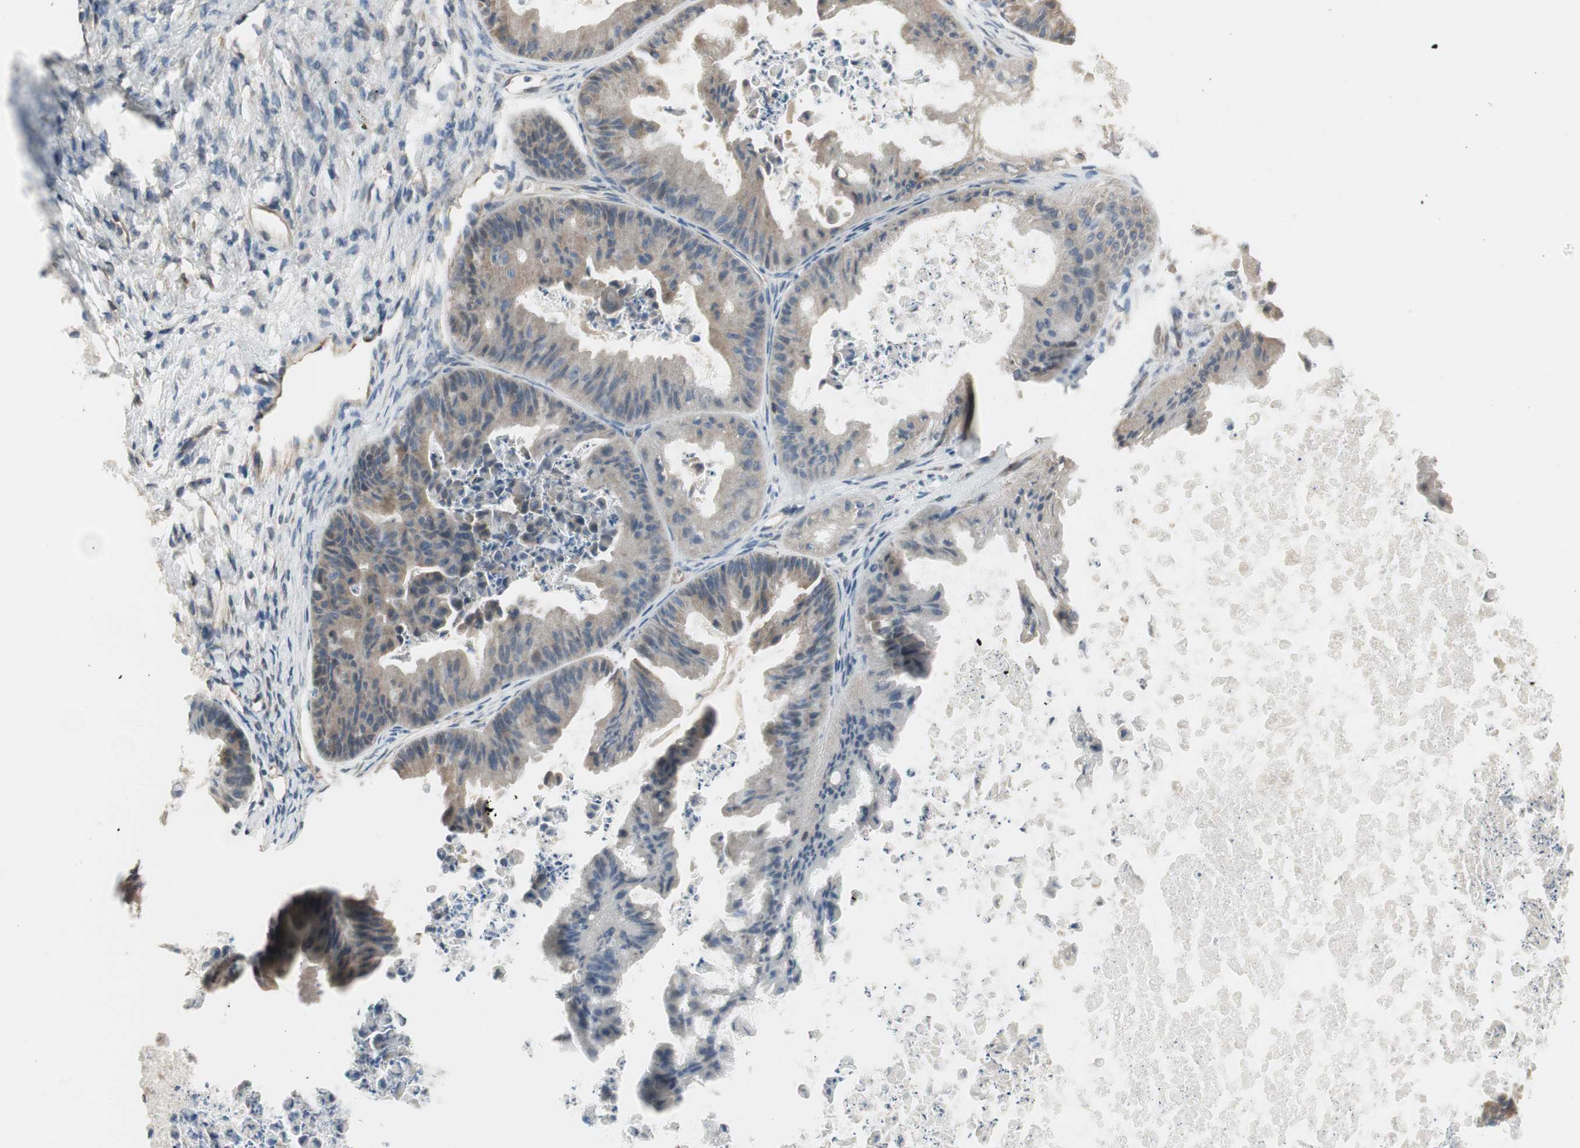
{"staining": {"intensity": "weak", "quantity": ">75%", "location": "cytoplasmic/membranous"}, "tissue": "ovarian cancer", "cell_type": "Tumor cells", "image_type": "cancer", "snomed": [{"axis": "morphology", "description": "Cystadenocarcinoma, mucinous, NOS"}, {"axis": "topography", "description": "Ovary"}], "caption": "Weak cytoplasmic/membranous staining is seen in approximately >75% of tumor cells in mucinous cystadenocarcinoma (ovarian).", "gene": "NUCB2", "patient": {"sex": "female", "age": 37}}